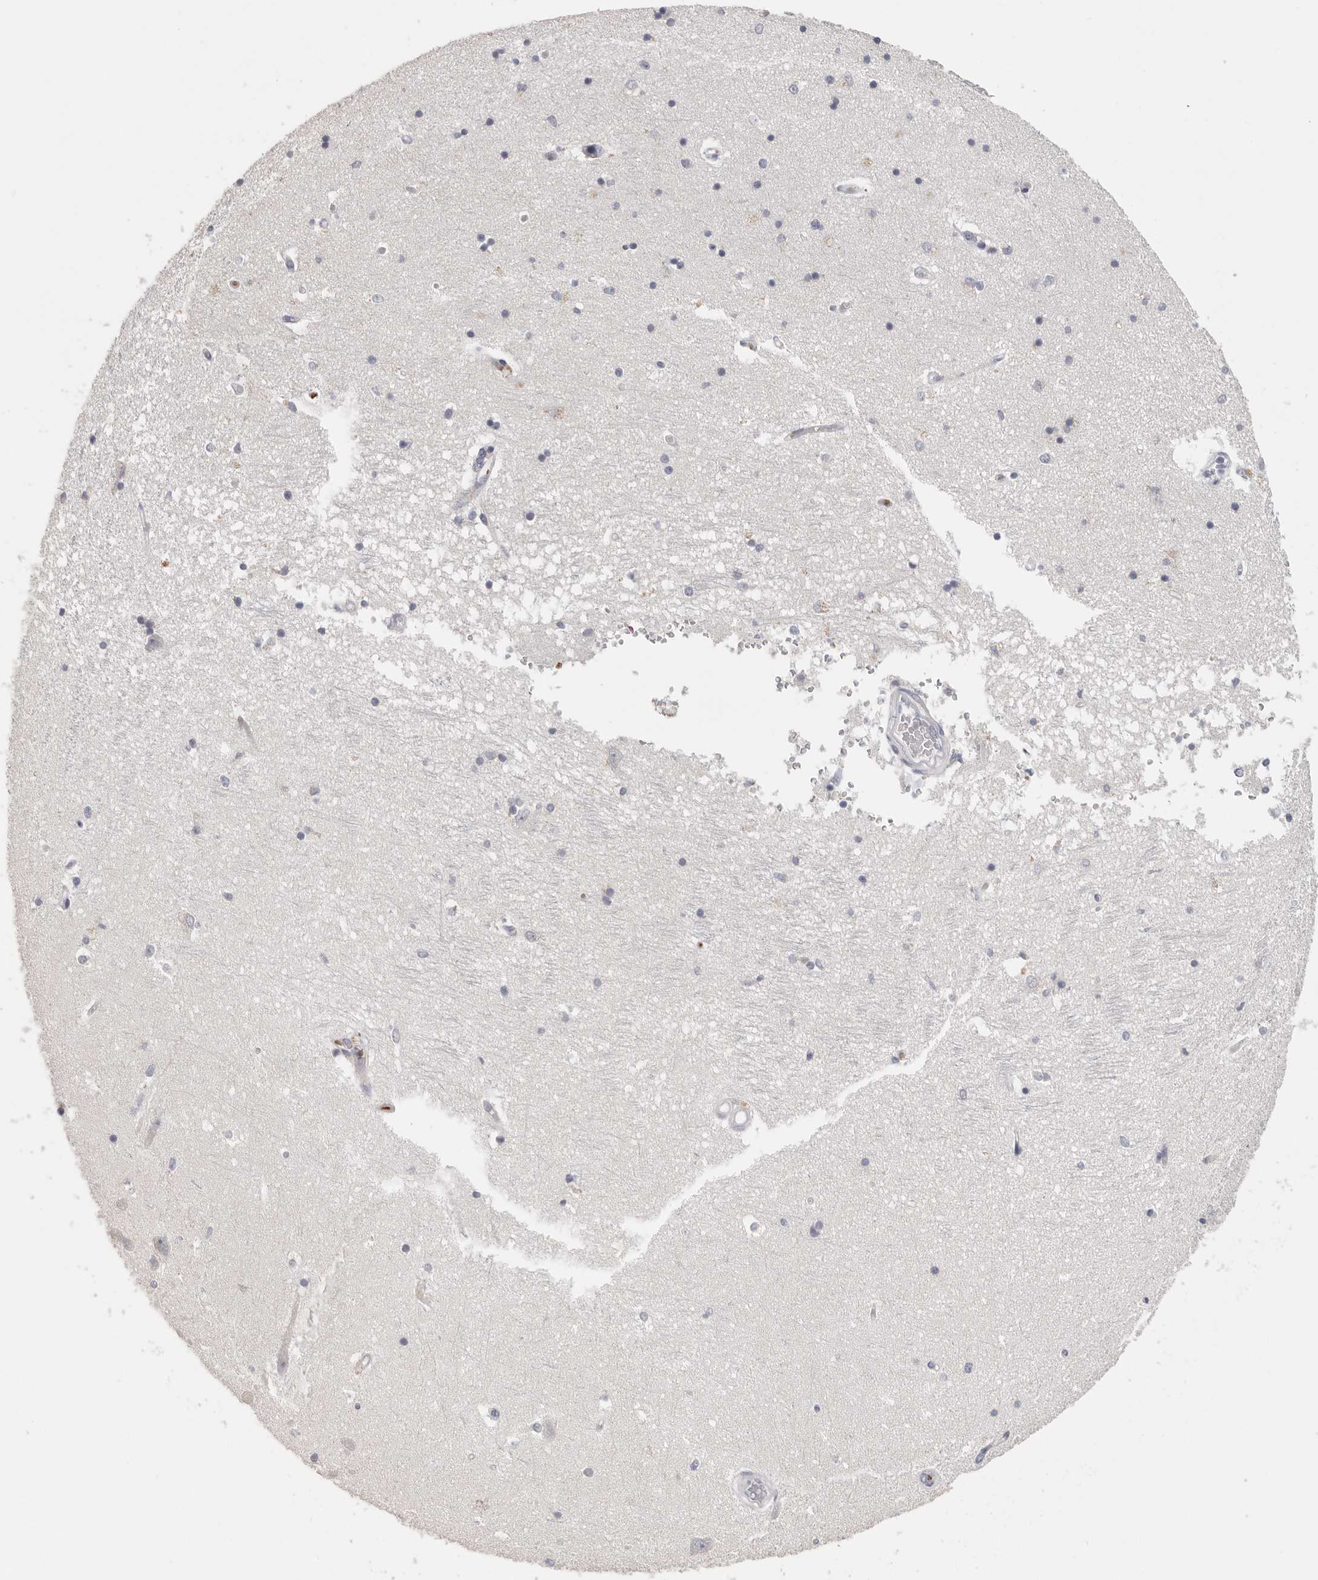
{"staining": {"intensity": "negative", "quantity": "none", "location": "none"}, "tissue": "hippocampus", "cell_type": "Glial cells", "image_type": "normal", "snomed": [{"axis": "morphology", "description": "Normal tissue, NOS"}, {"axis": "topography", "description": "Hippocampus"}], "caption": "Immunohistochemistry (IHC) photomicrograph of normal hippocampus: hippocampus stained with DAB demonstrates no significant protein expression in glial cells. Nuclei are stained in blue.", "gene": "DNAJC11", "patient": {"sex": "male", "age": 45}}